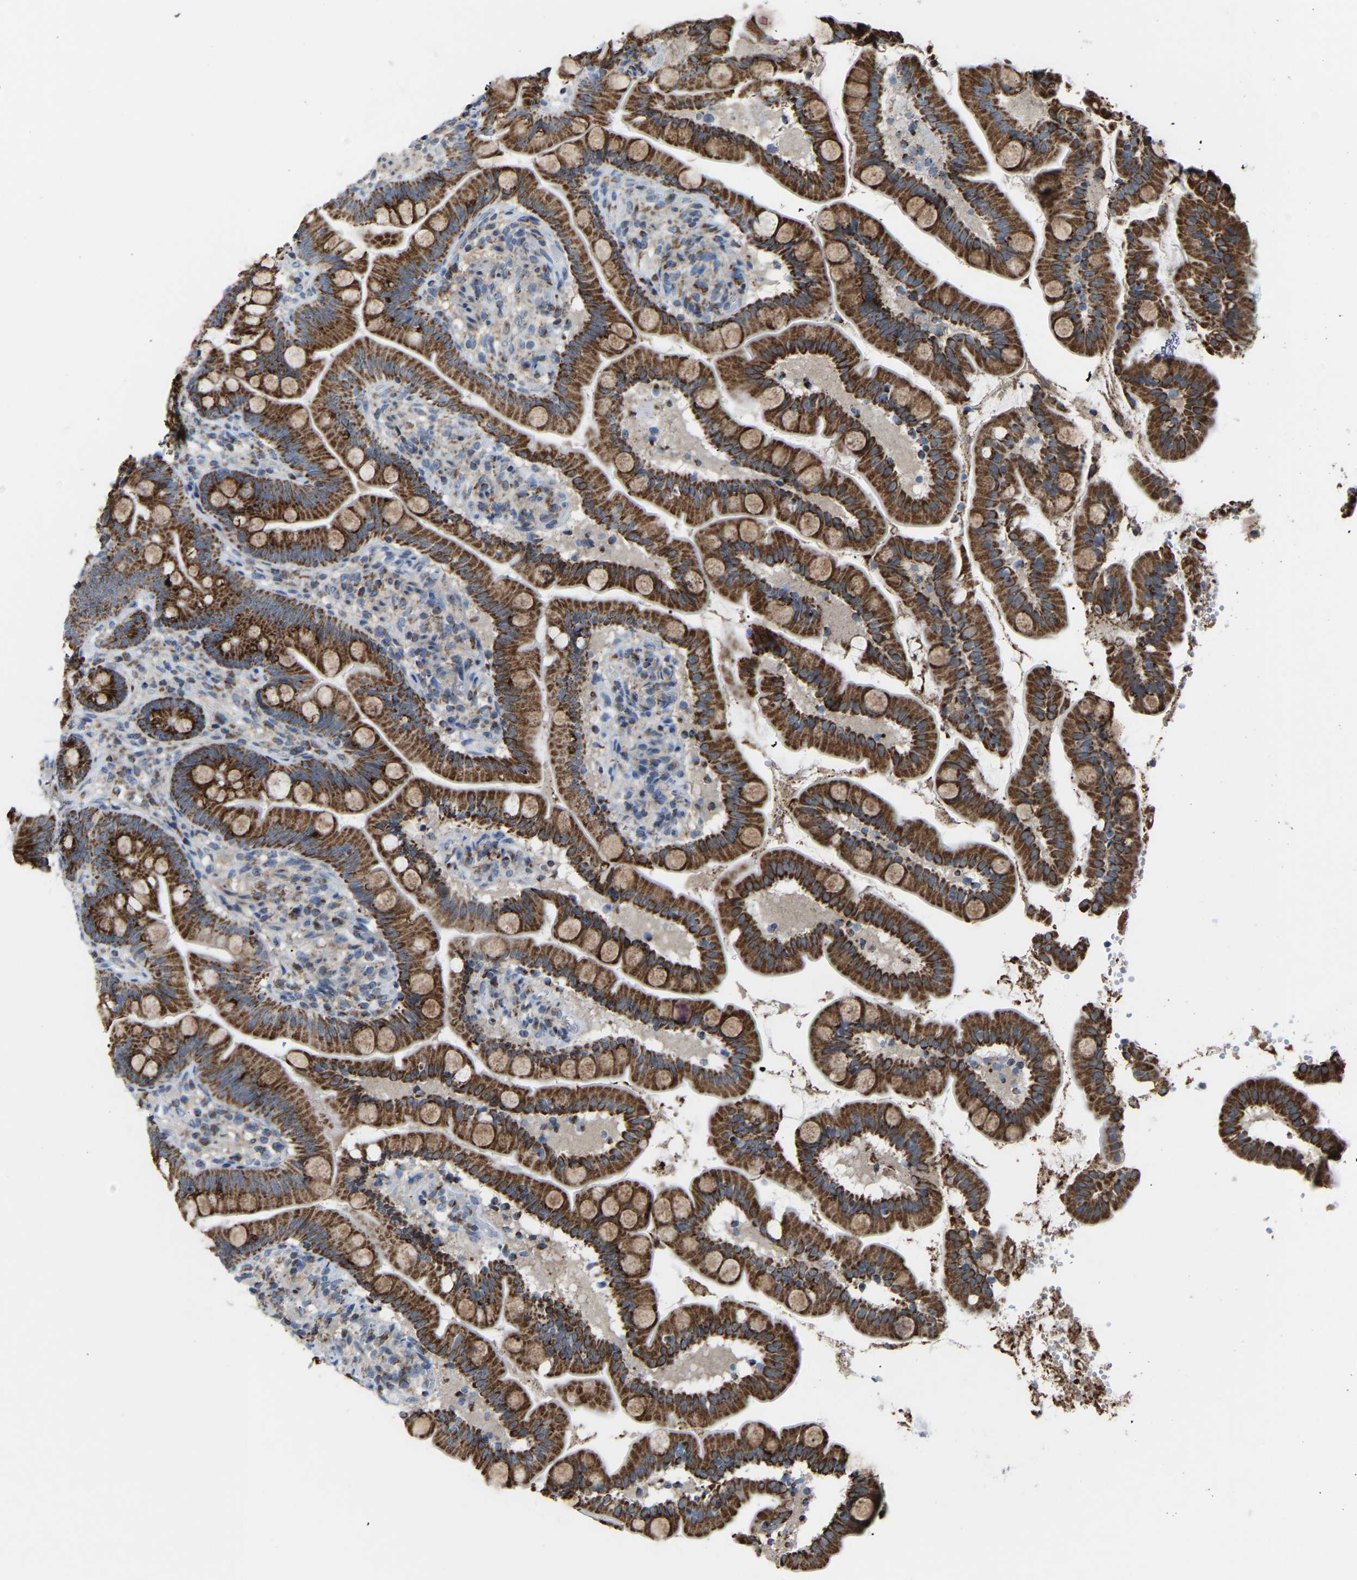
{"staining": {"intensity": "strong", "quantity": ">75%", "location": "cytoplasmic/membranous"}, "tissue": "small intestine", "cell_type": "Glandular cells", "image_type": "normal", "snomed": [{"axis": "morphology", "description": "Normal tissue, NOS"}, {"axis": "topography", "description": "Small intestine"}], "caption": "This is an image of immunohistochemistry staining of unremarkable small intestine, which shows strong expression in the cytoplasmic/membranous of glandular cells.", "gene": "CANT1", "patient": {"sex": "female", "age": 56}}